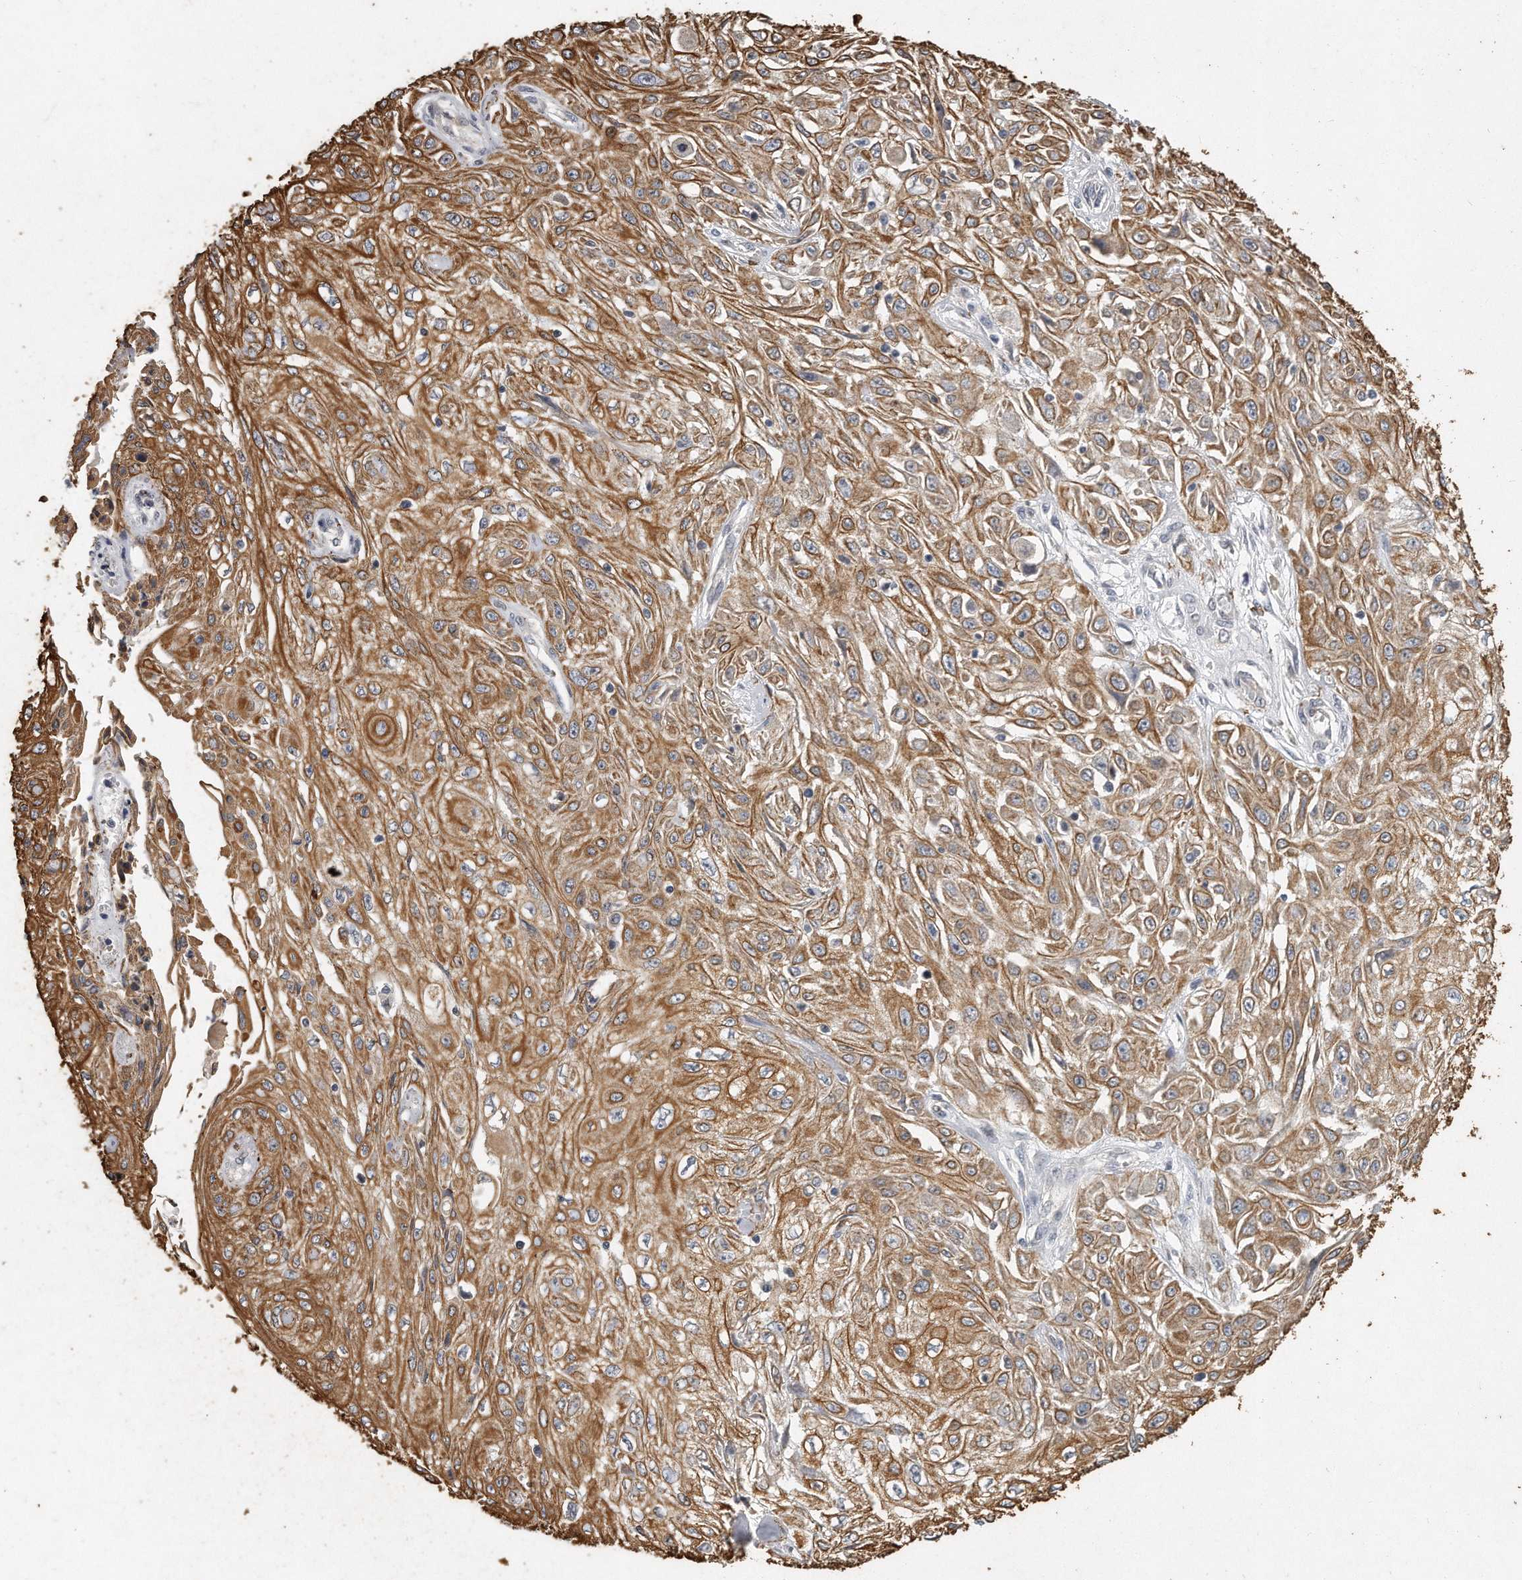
{"staining": {"intensity": "moderate", "quantity": ">75%", "location": "cytoplasmic/membranous"}, "tissue": "skin cancer", "cell_type": "Tumor cells", "image_type": "cancer", "snomed": [{"axis": "morphology", "description": "Squamous cell carcinoma, NOS"}, {"axis": "morphology", "description": "Squamous cell carcinoma, metastatic, NOS"}, {"axis": "topography", "description": "Skin"}, {"axis": "topography", "description": "Lymph node"}], "caption": "This histopathology image shows IHC staining of skin metastatic squamous cell carcinoma, with medium moderate cytoplasmic/membranous positivity in about >75% of tumor cells.", "gene": "CAMK1", "patient": {"sex": "male", "age": 75}}